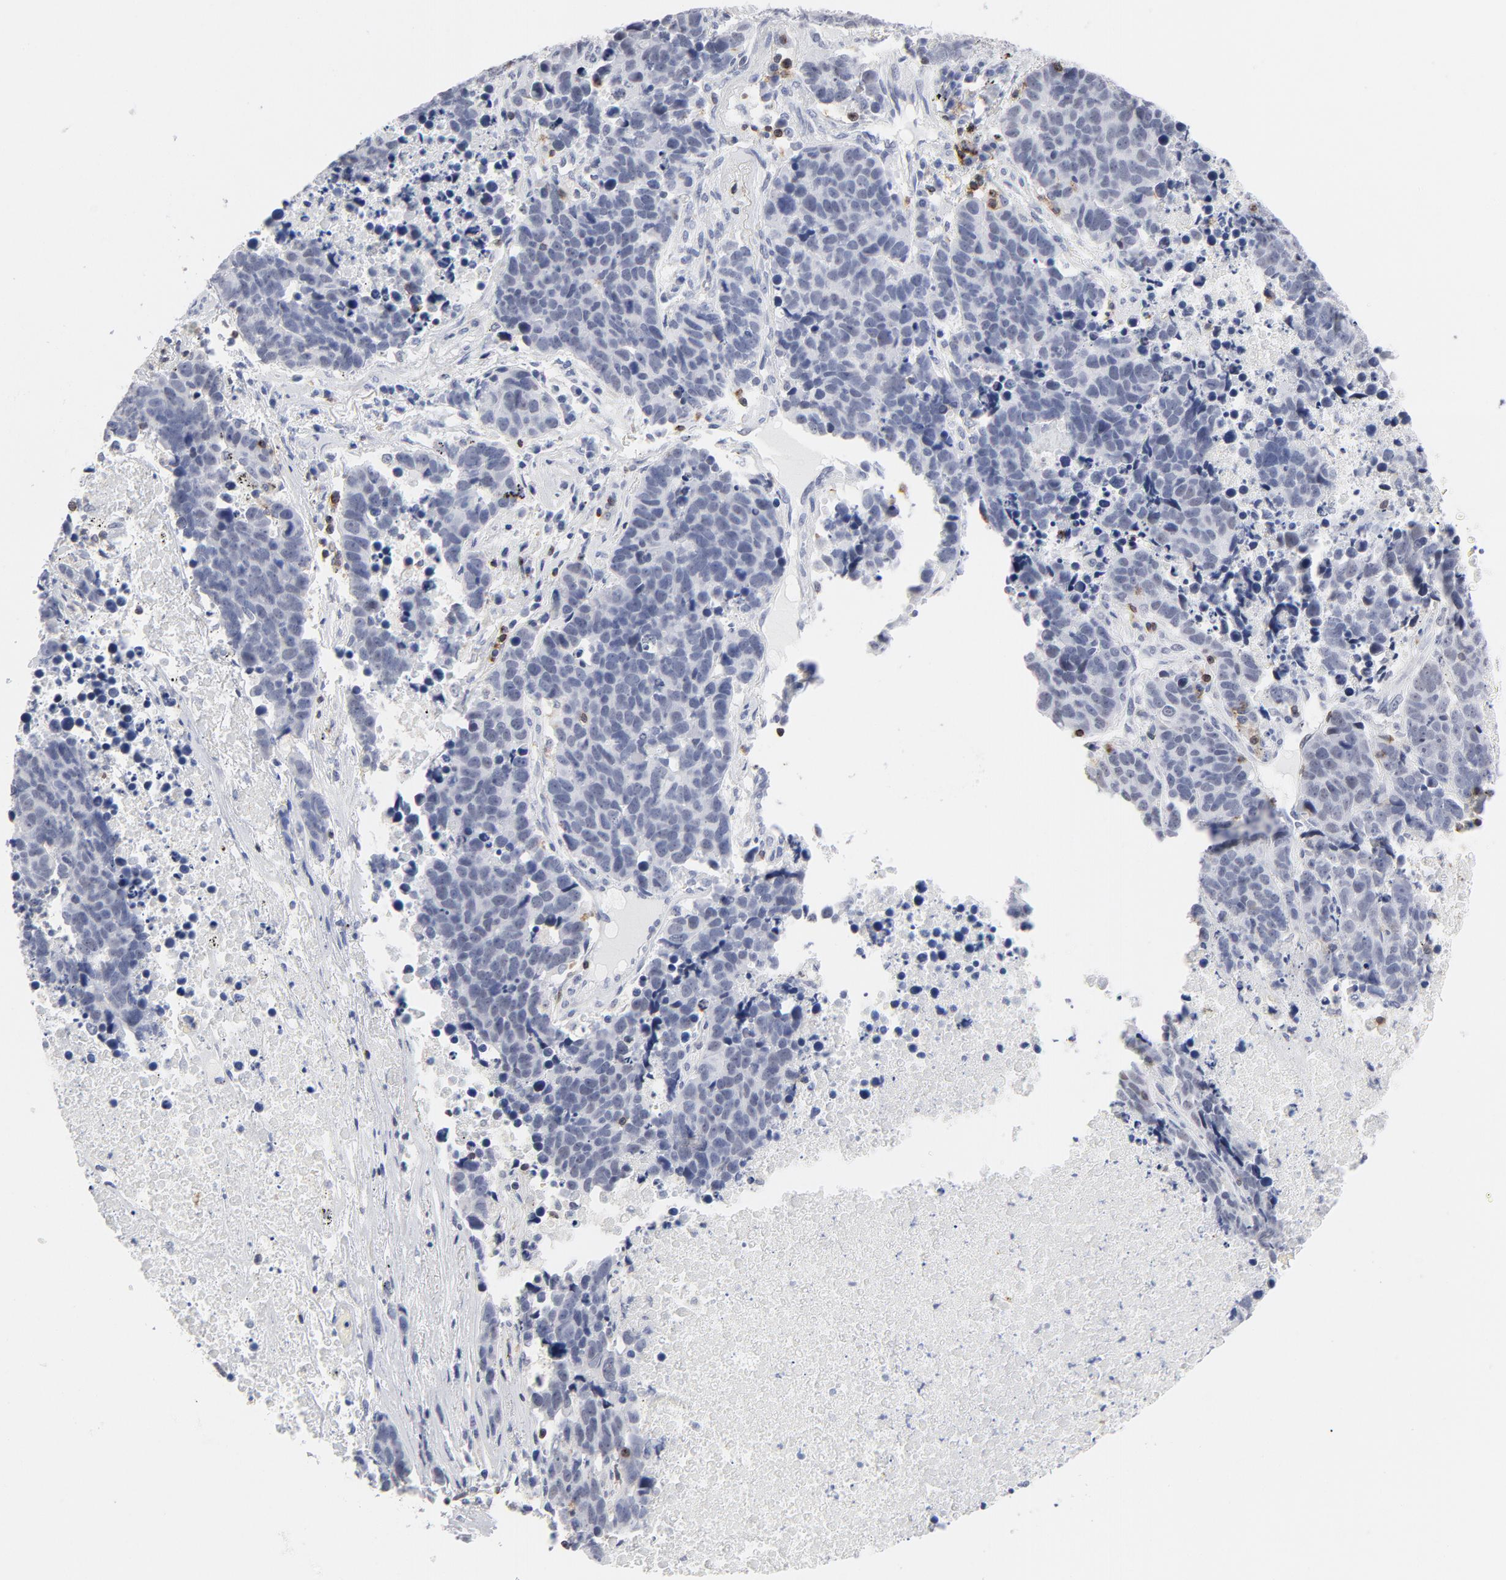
{"staining": {"intensity": "negative", "quantity": "none", "location": "none"}, "tissue": "lung cancer", "cell_type": "Tumor cells", "image_type": "cancer", "snomed": [{"axis": "morphology", "description": "Carcinoid, malignant, NOS"}, {"axis": "topography", "description": "Lung"}], "caption": "A micrograph of lung cancer (carcinoid (malignant)) stained for a protein exhibits no brown staining in tumor cells. The staining is performed using DAB brown chromogen with nuclei counter-stained in using hematoxylin.", "gene": "CD2", "patient": {"sex": "male", "age": 60}}